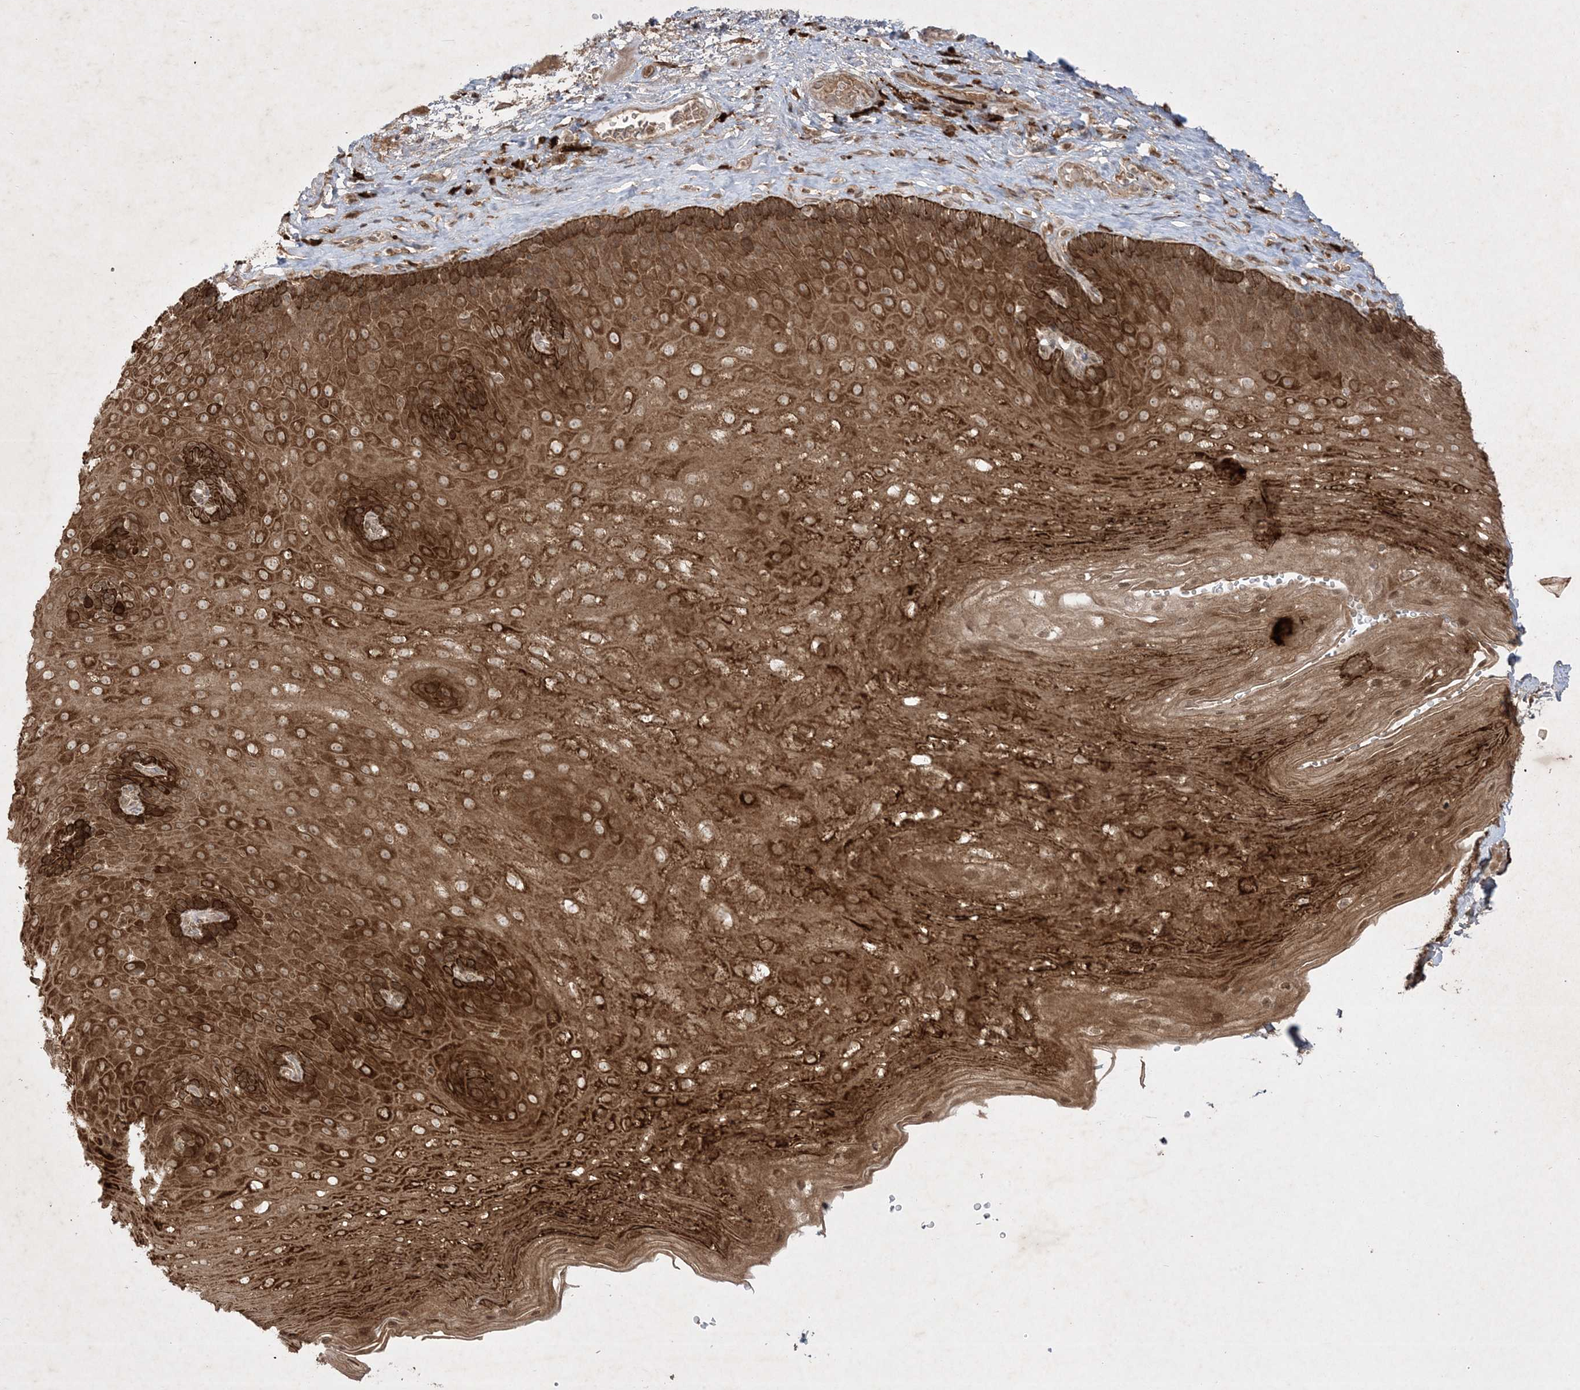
{"staining": {"intensity": "strong", "quantity": ">75%", "location": "cytoplasmic/membranous"}, "tissue": "esophagus", "cell_type": "Squamous epithelial cells", "image_type": "normal", "snomed": [{"axis": "morphology", "description": "Normal tissue, NOS"}, {"axis": "topography", "description": "Esophagus"}], "caption": "IHC of unremarkable human esophagus demonstrates high levels of strong cytoplasmic/membranous positivity in approximately >75% of squamous epithelial cells. Immunohistochemistry (ihc) stains the protein in brown and the nuclei are stained blue.", "gene": "PTK6", "patient": {"sex": "female", "age": 66}}